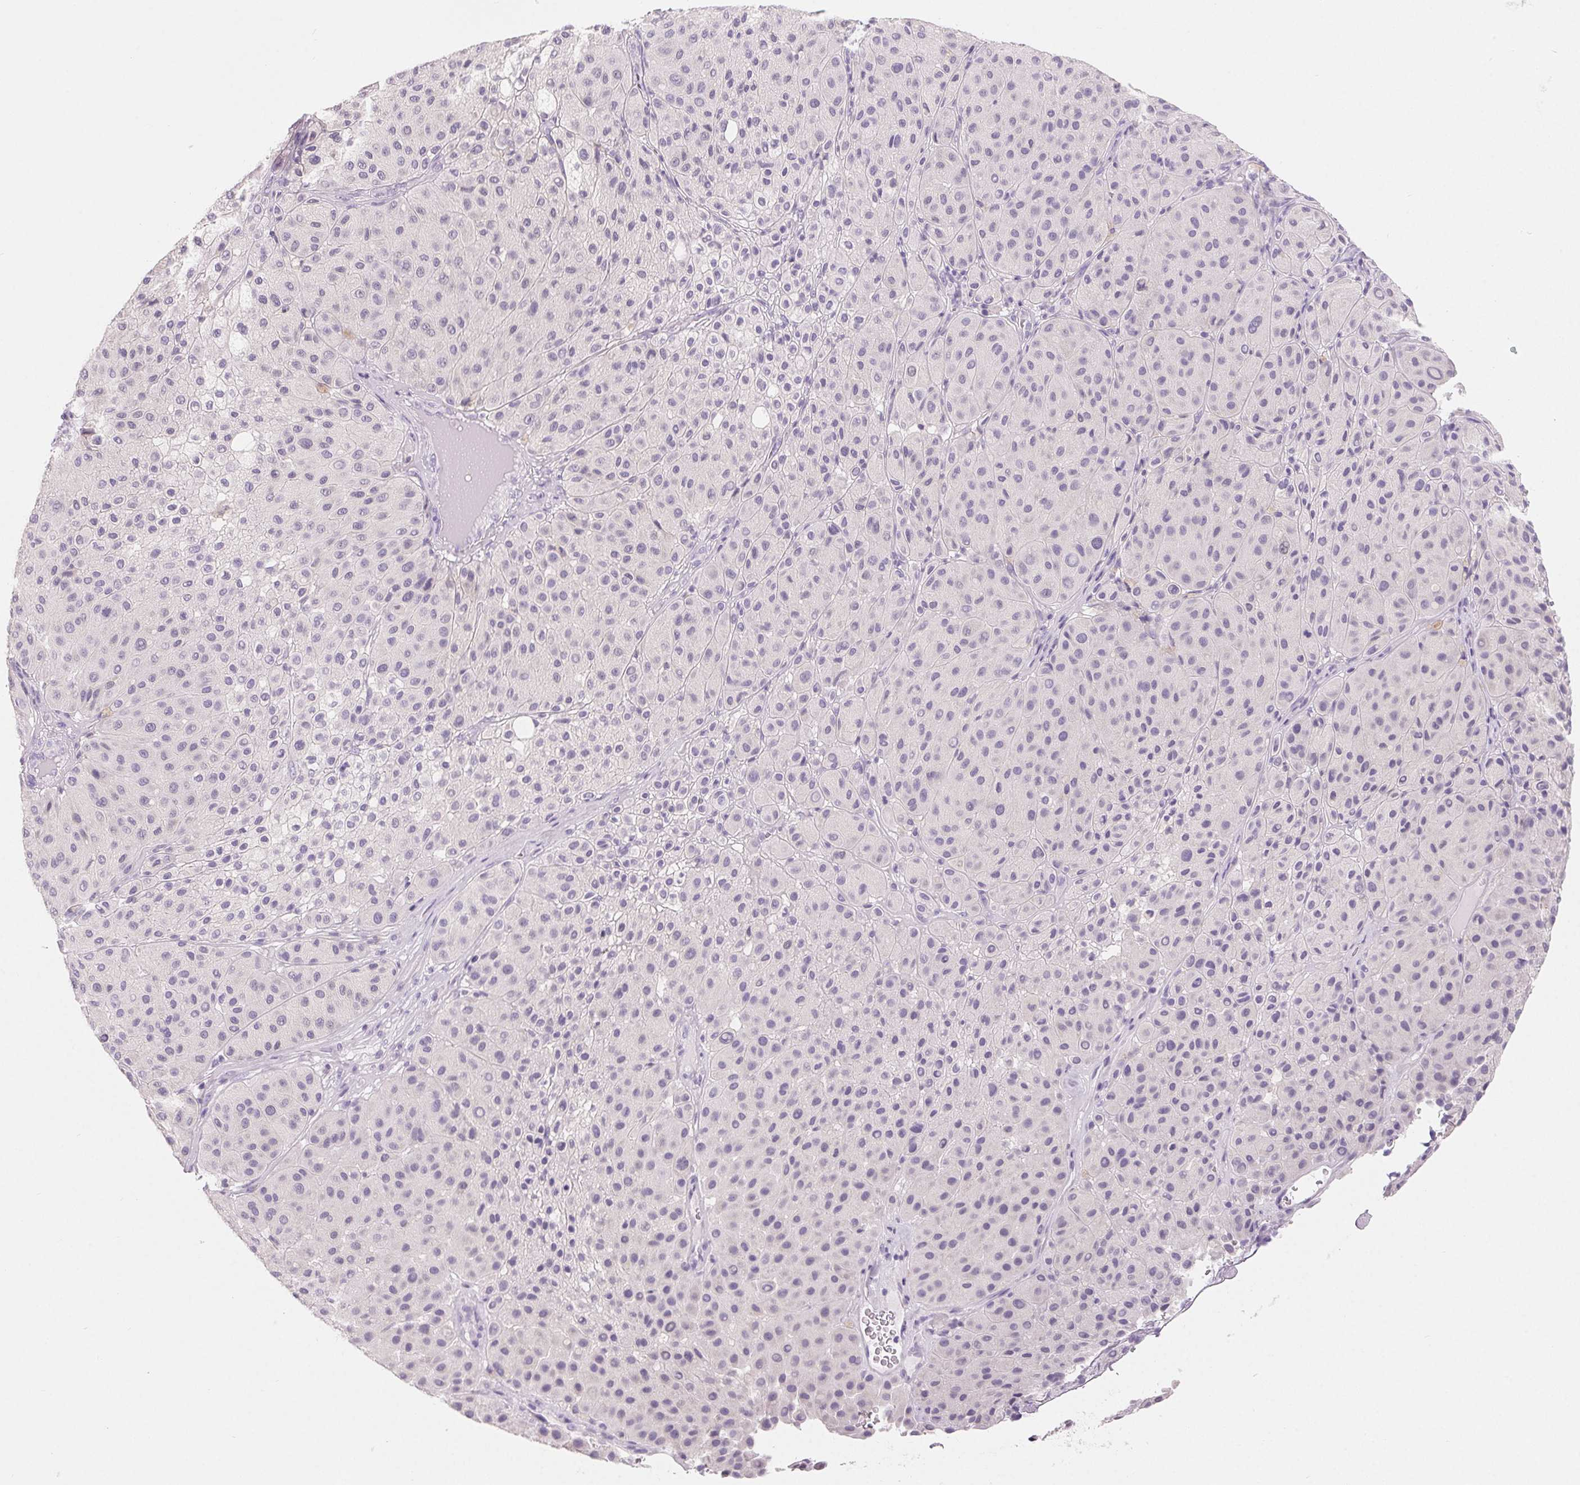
{"staining": {"intensity": "negative", "quantity": "none", "location": "none"}, "tissue": "melanoma", "cell_type": "Tumor cells", "image_type": "cancer", "snomed": [{"axis": "morphology", "description": "Malignant melanoma, Metastatic site"}, {"axis": "topography", "description": "Smooth muscle"}], "caption": "The IHC image has no significant staining in tumor cells of malignant melanoma (metastatic site) tissue.", "gene": "SPACA5B", "patient": {"sex": "male", "age": 41}}